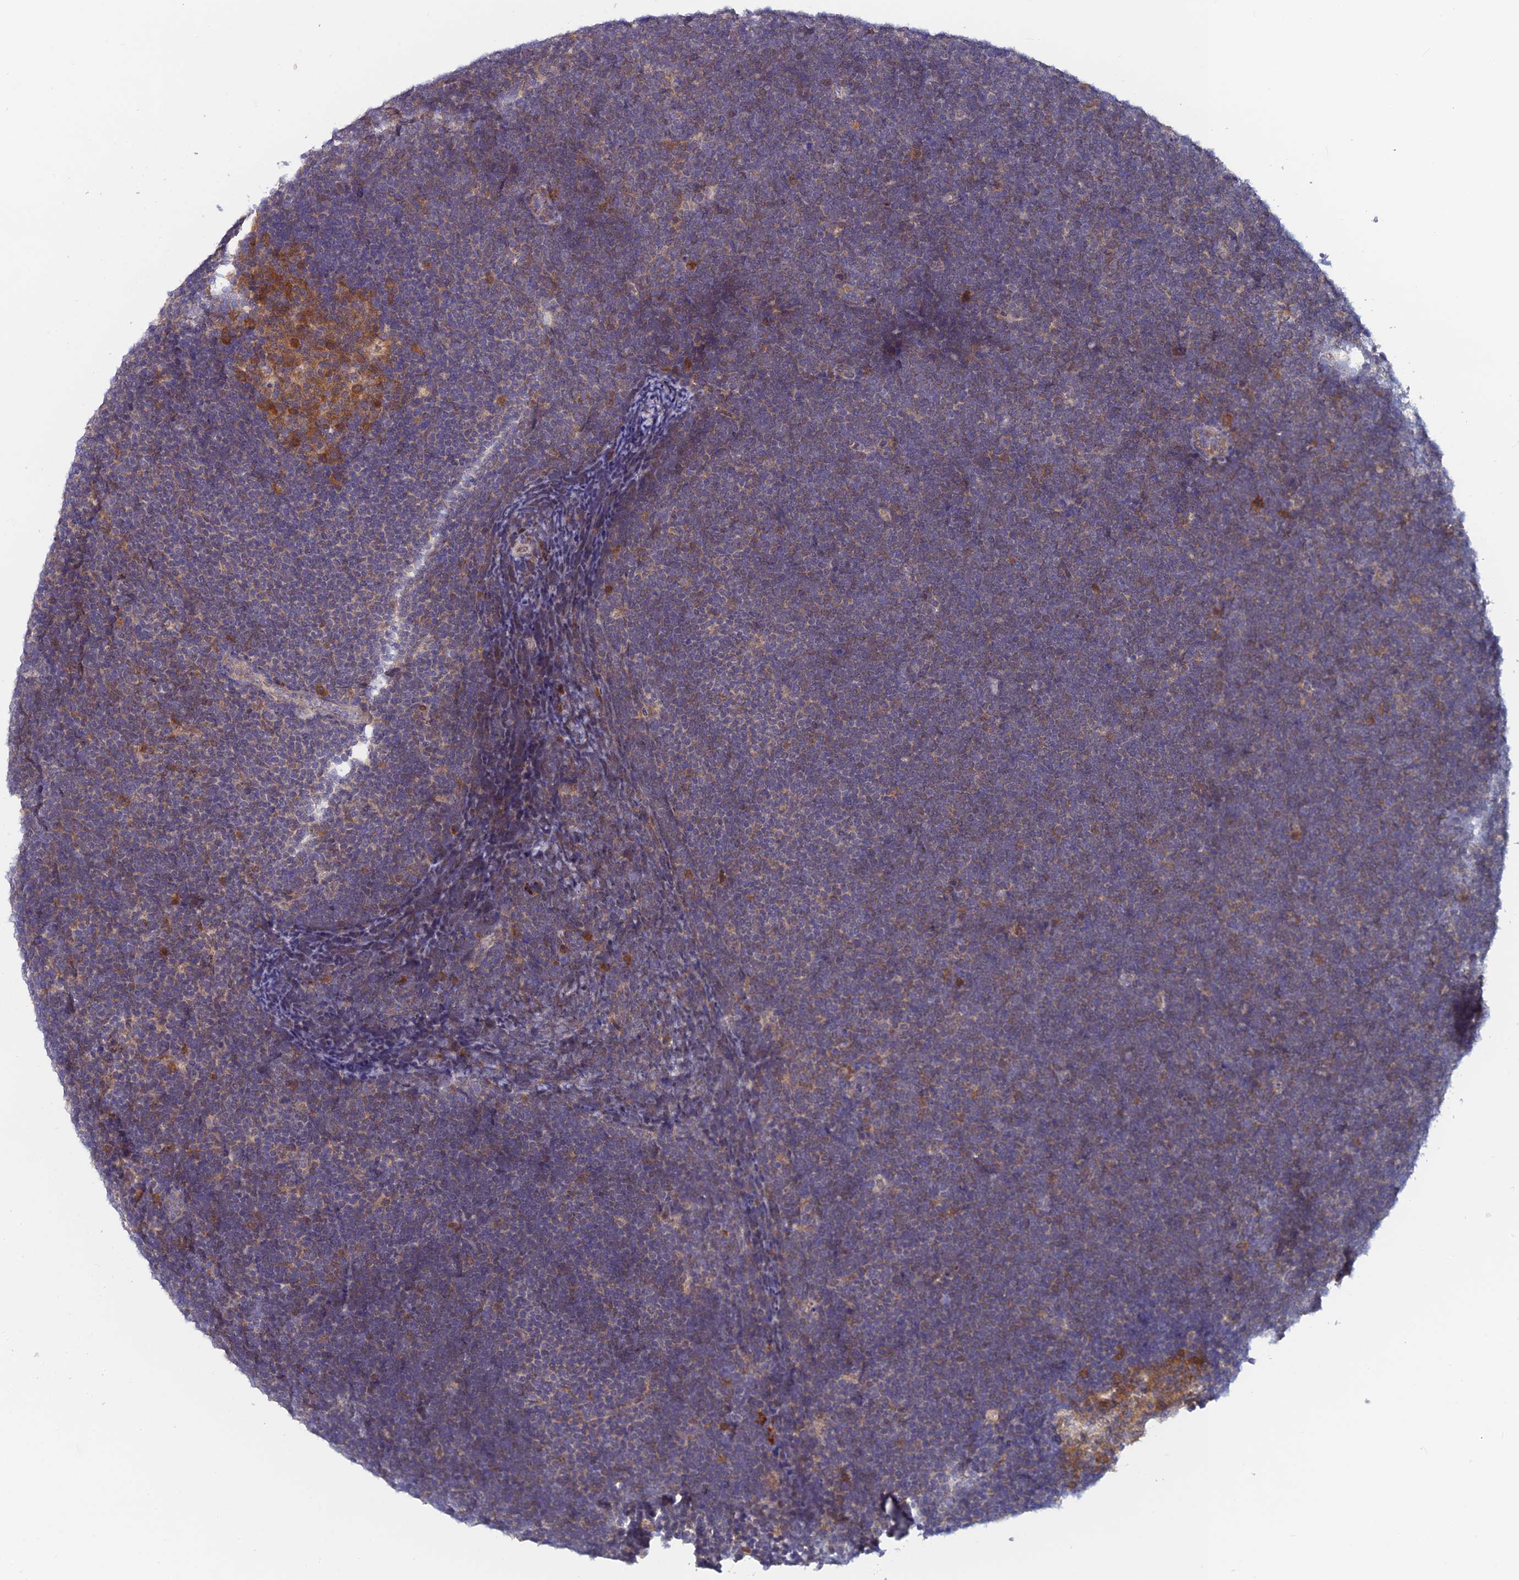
{"staining": {"intensity": "weak", "quantity": "<25%", "location": "cytoplasmic/membranous"}, "tissue": "lymphoma", "cell_type": "Tumor cells", "image_type": "cancer", "snomed": [{"axis": "morphology", "description": "Malignant lymphoma, non-Hodgkin's type, High grade"}, {"axis": "topography", "description": "Lymph node"}], "caption": "There is no significant expression in tumor cells of malignant lymphoma, non-Hodgkin's type (high-grade).", "gene": "SRA1", "patient": {"sex": "male", "age": 13}}